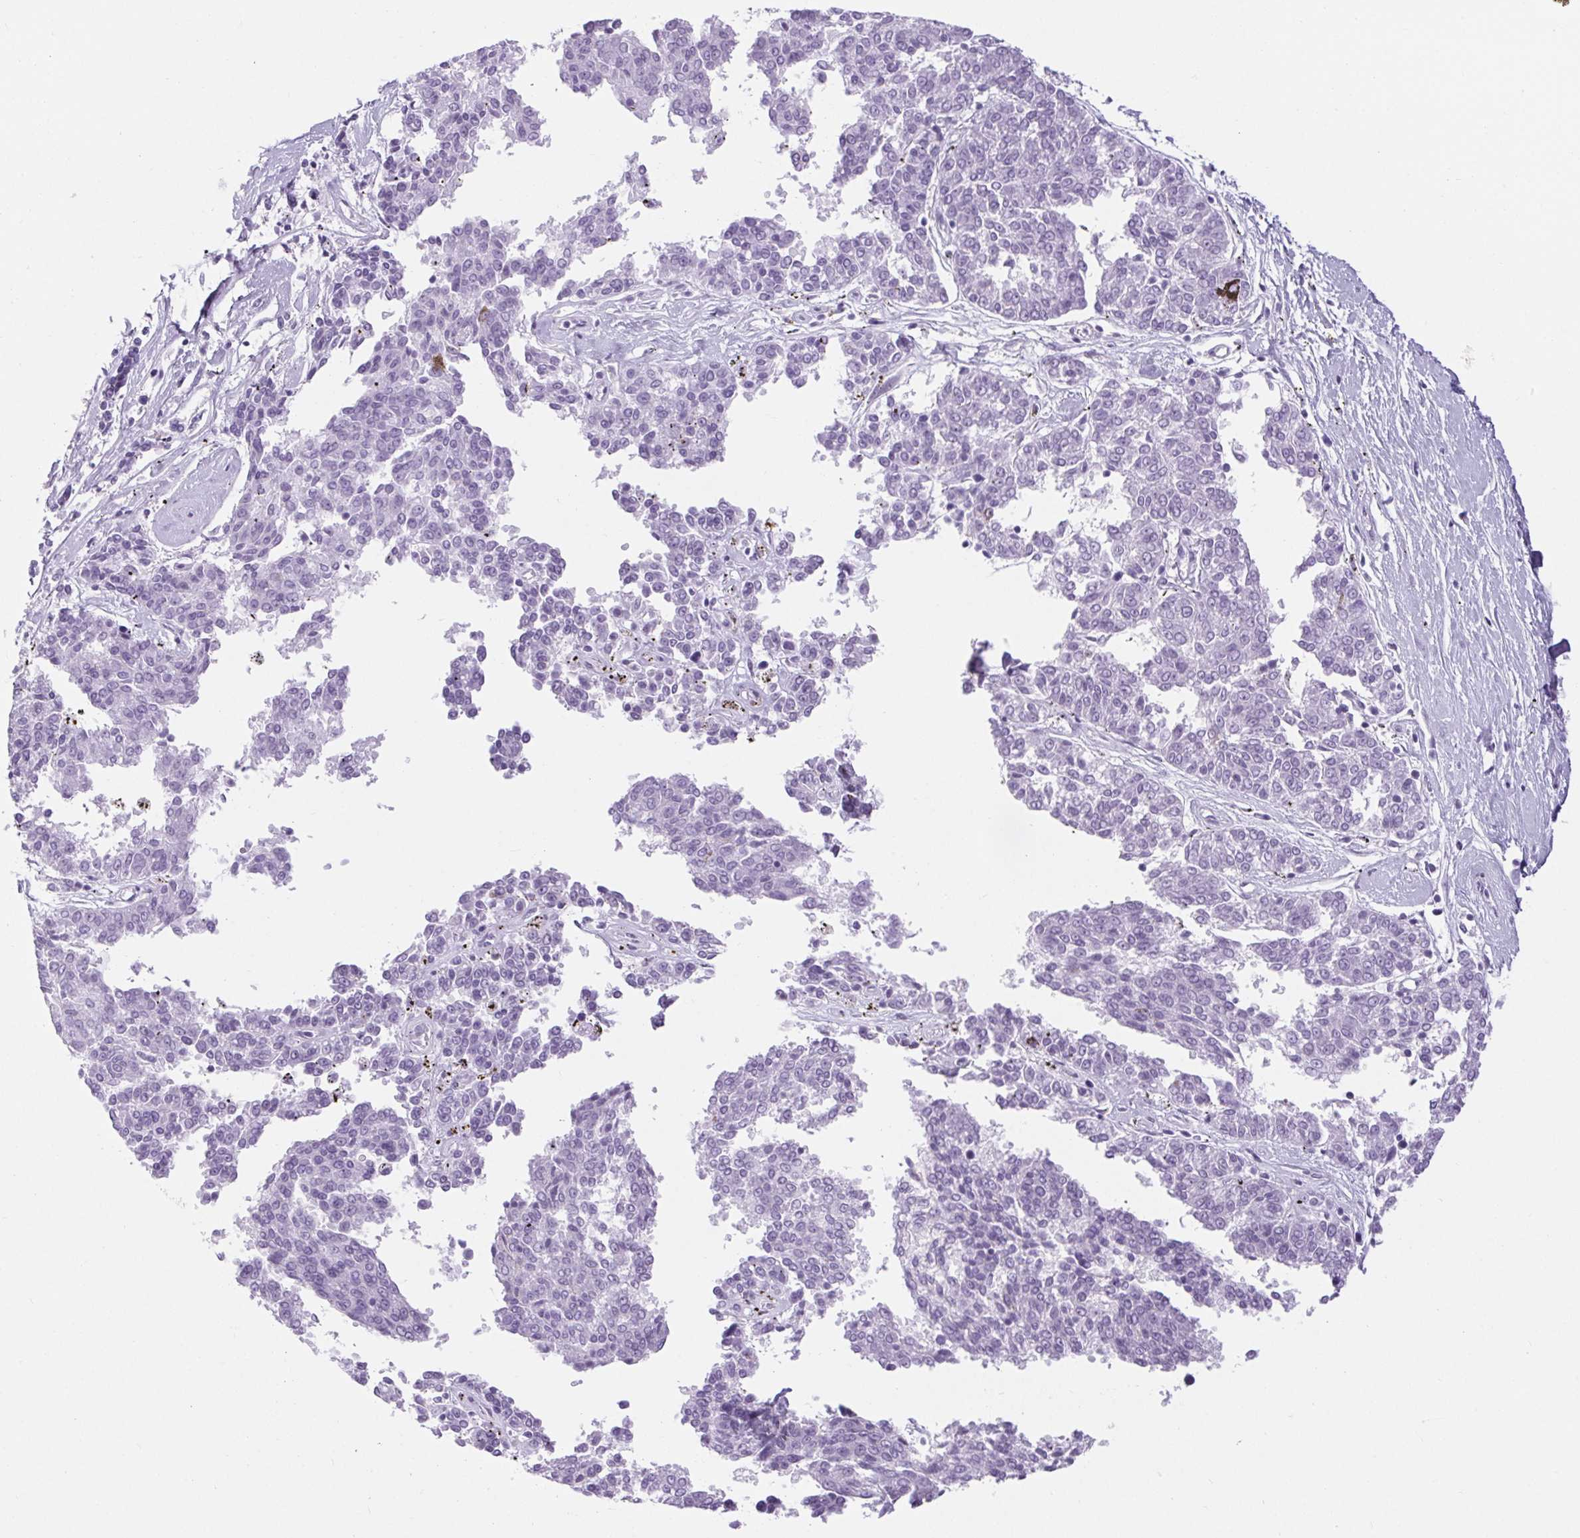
{"staining": {"intensity": "negative", "quantity": "none", "location": "none"}, "tissue": "melanoma", "cell_type": "Tumor cells", "image_type": "cancer", "snomed": [{"axis": "morphology", "description": "Malignant melanoma, NOS"}, {"axis": "topography", "description": "Skin"}], "caption": "Immunohistochemistry (IHC) of human malignant melanoma demonstrates no expression in tumor cells. (Brightfield microscopy of DAB immunohistochemistry (IHC) at high magnification).", "gene": "BCAS1", "patient": {"sex": "female", "age": 72}}